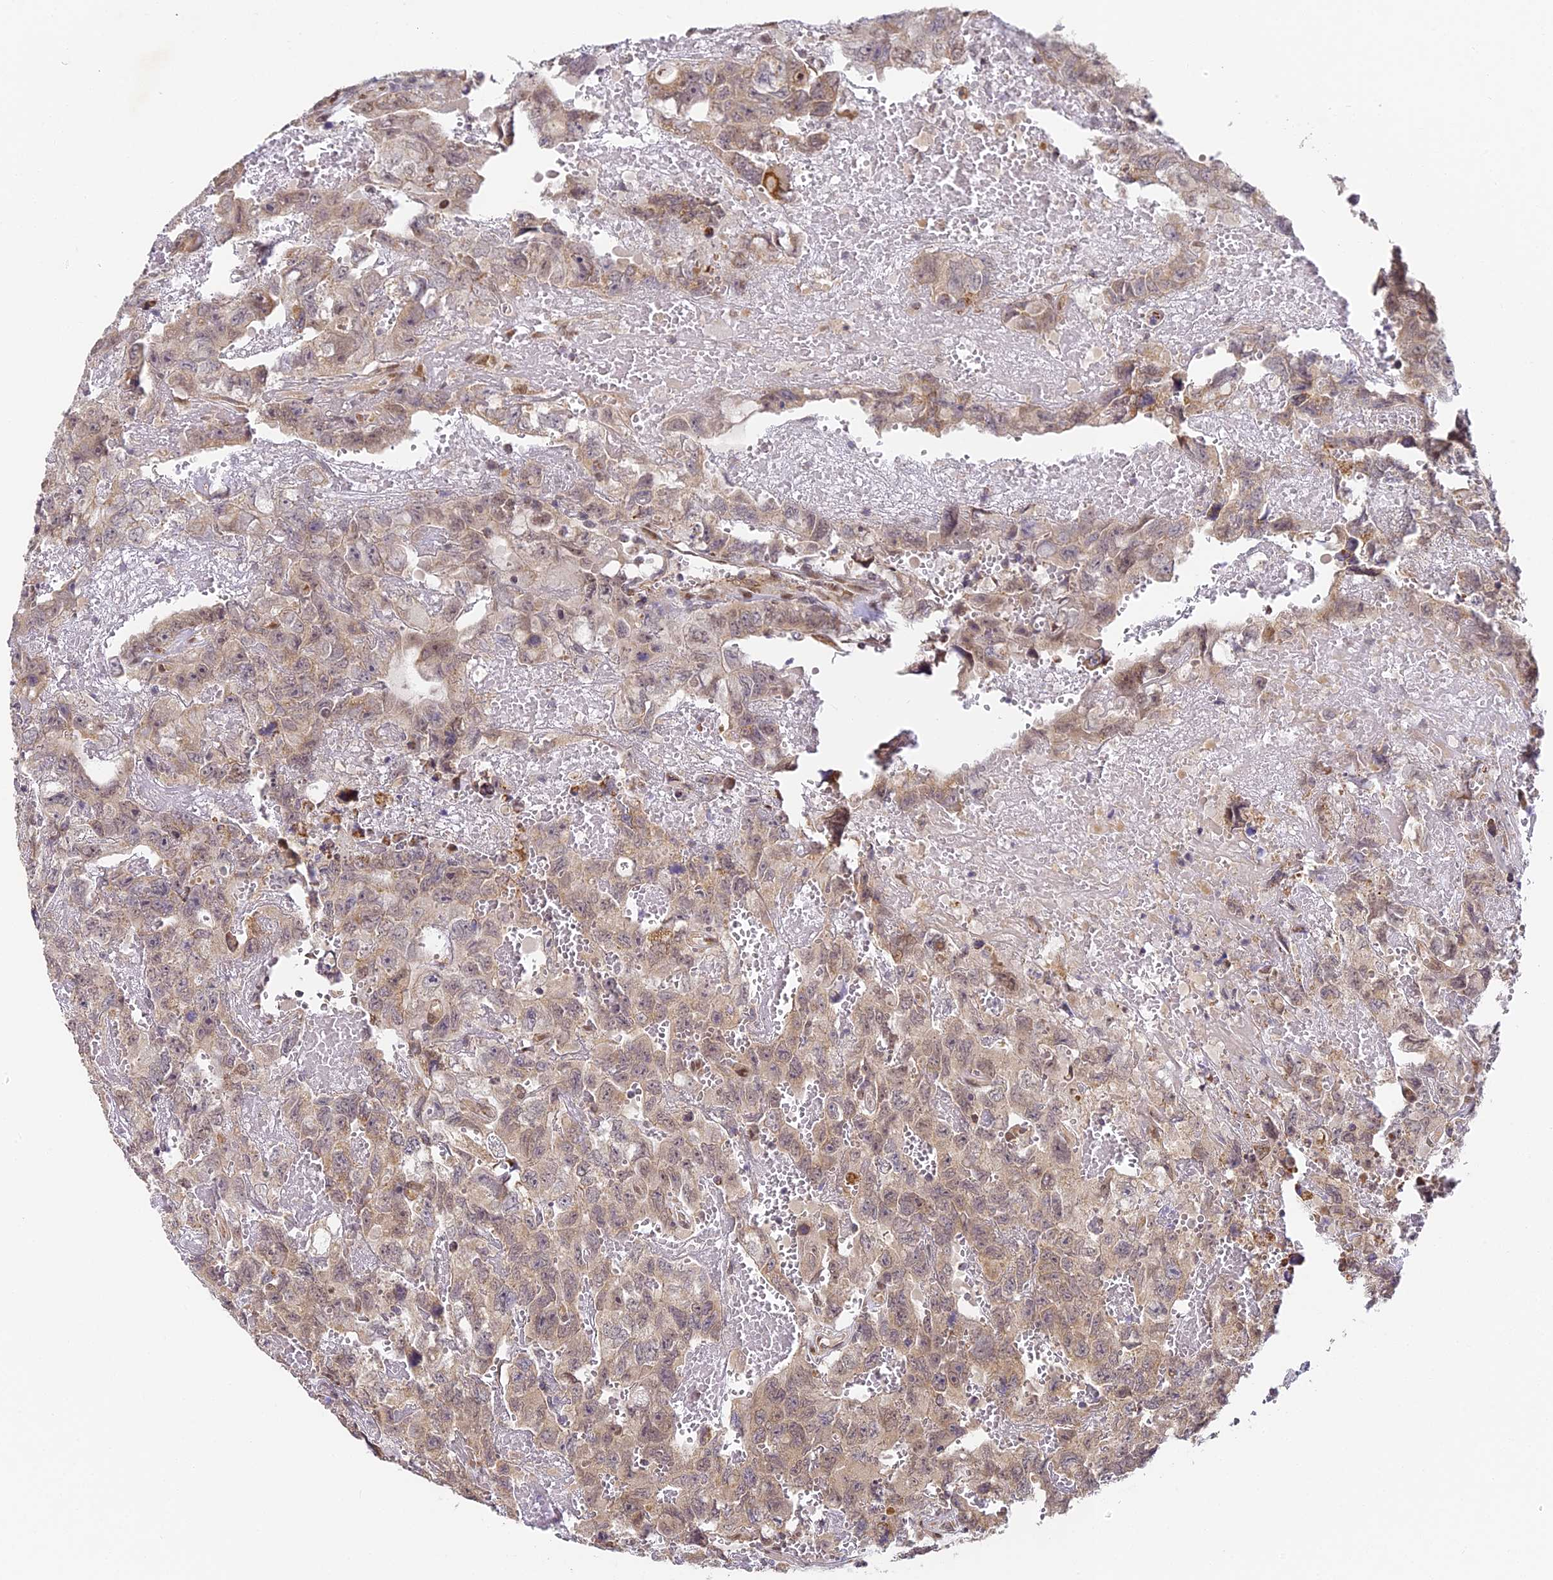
{"staining": {"intensity": "weak", "quantity": ">75%", "location": "cytoplasmic/membranous,nuclear"}, "tissue": "testis cancer", "cell_type": "Tumor cells", "image_type": "cancer", "snomed": [{"axis": "morphology", "description": "Carcinoma, Embryonal, NOS"}, {"axis": "topography", "description": "Testis"}], "caption": "Testis cancer tissue shows weak cytoplasmic/membranous and nuclear staining in approximately >75% of tumor cells", "gene": "DNAAF10", "patient": {"sex": "male", "age": 45}}